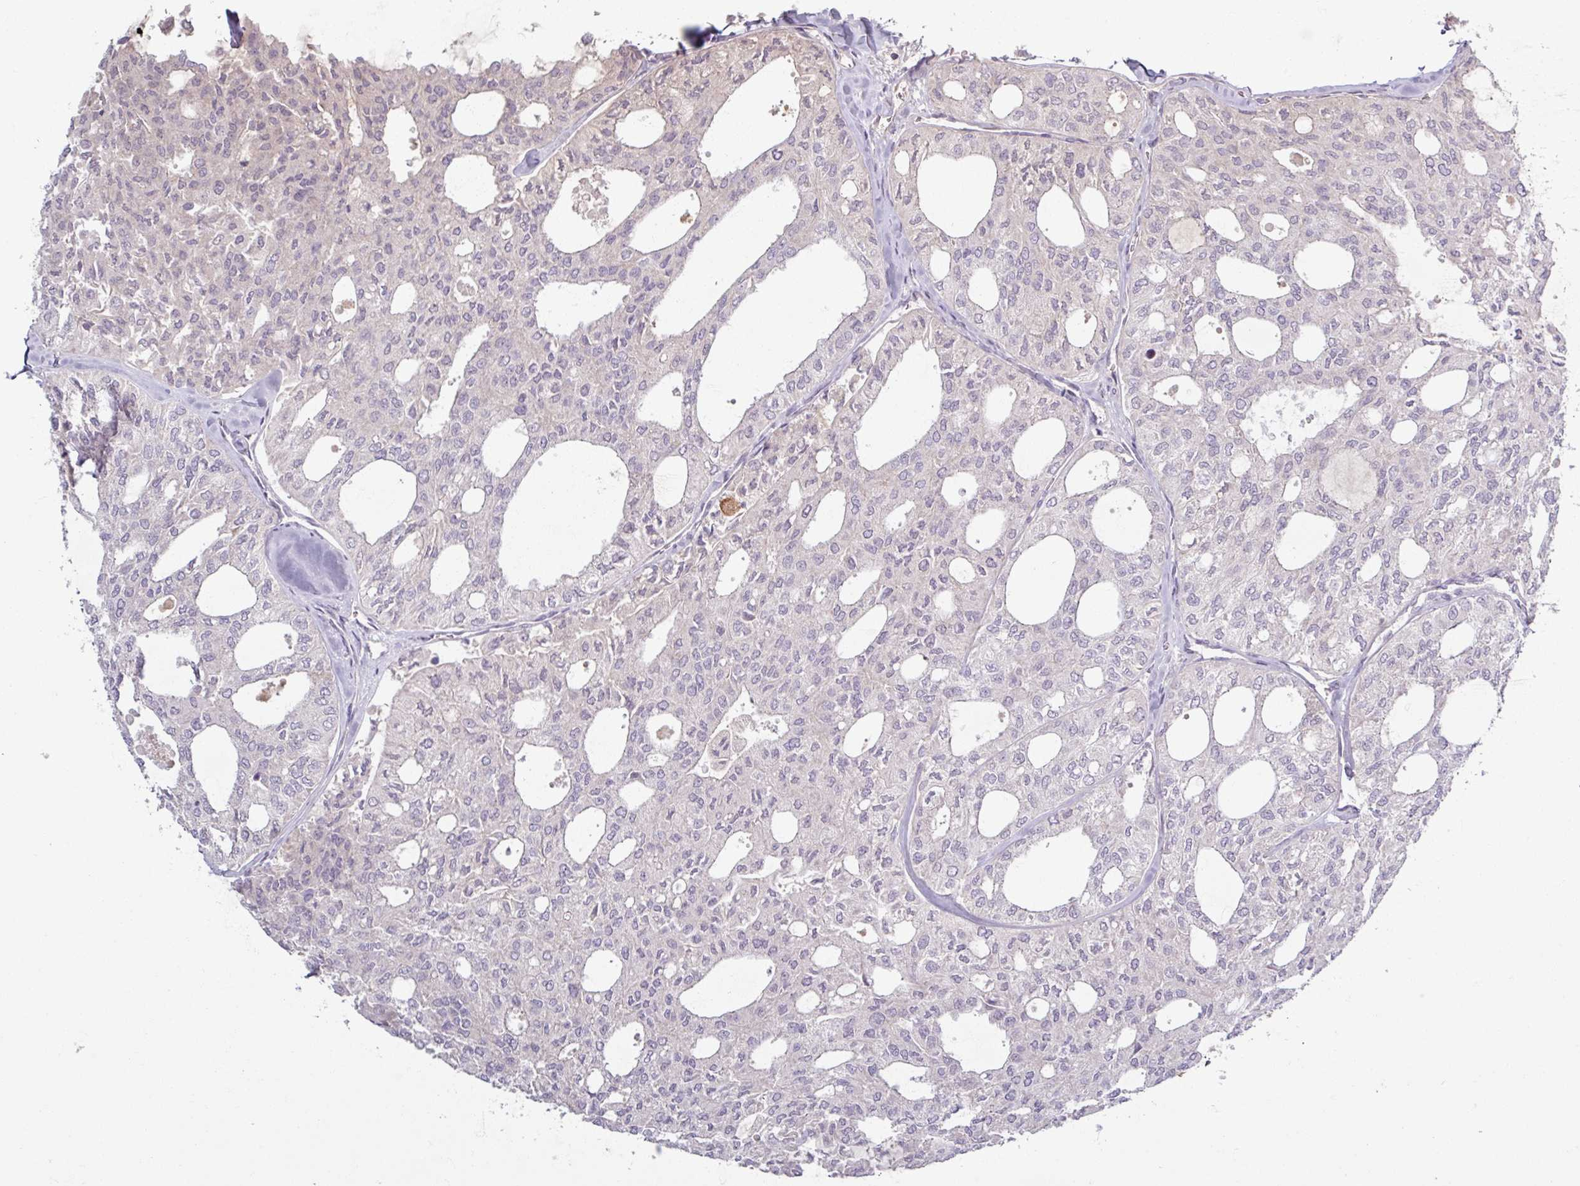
{"staining": {"intensity": "negative", "quantity": "none", "location": "none"}, "tissue": "thyroid cancer", "cell_type": "Tumor cells", "image_type": "cancer", "snomed": [{"axis": "morphology", "description": "Follicular adenoma carcinoma, NOS"}, {"axis": "topography", "description": "Thyroid gland"}], "caption": "Image shows no significant protein expression in tumor cells of thyroid cancer (follicular adenoma carcinoma).", "gene": "OGFOD3", "patient": {"sex": "male", "age": 75}}